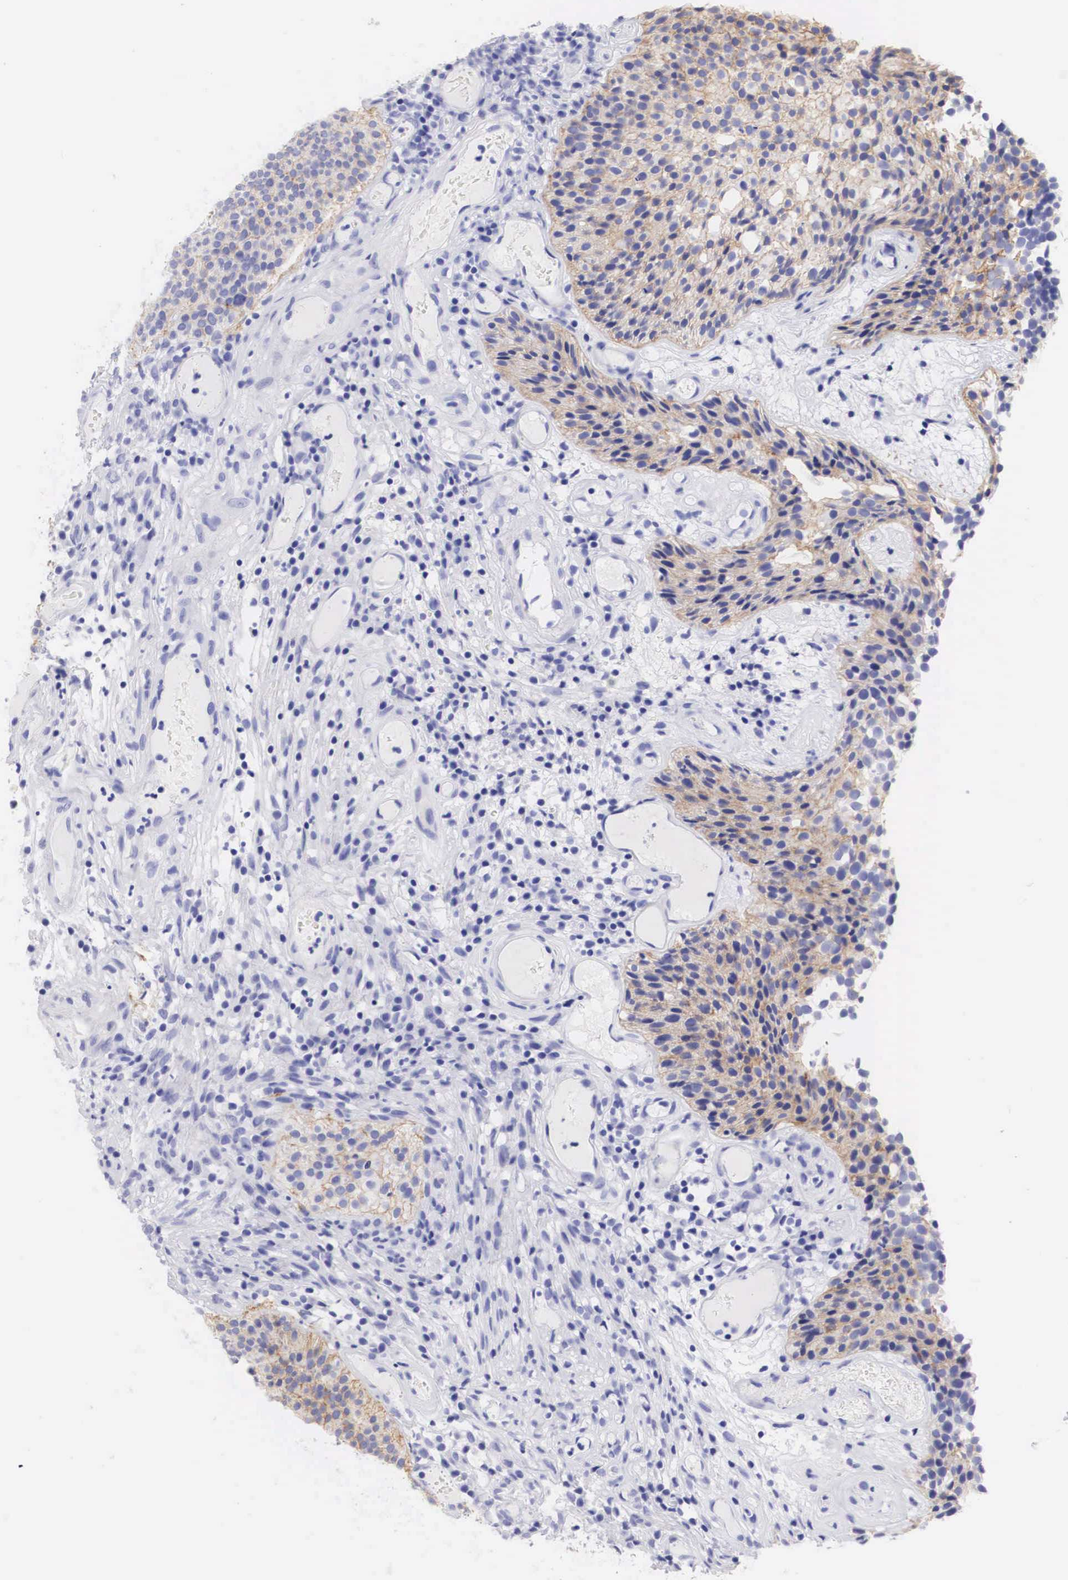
{"staining": {"intensity": "moderate", "quantity": "25%-75%", "location": "cytoplasmic/membranous"}, "tissue": "urothelial cancer", "cell_type": "Tumor cells", "image_type": "cancer", "snomed": [{"axis": "morphology", "description": "Urothelial carcinoma, Low grade"}, {"axis": "topography", "description": "Urinary bladder"}], "caption": "Immunohistochemistry (IHC) staining of urothelial carcinoma (low-grade), which reveals medium levels of moderate cytoplasmic/membranous positivity in approximately 25%-75% of tumor cells indicating moderate cytoplasmic/membranous protein staining. The staining was performed using DAB (3,3'-diaminobenzidine) (brown) for protein detection and nuclei were counterstained in hematoxylin (blue).", "gene": "ERBB2", "patient": {"sex": "male", "age": 85}}